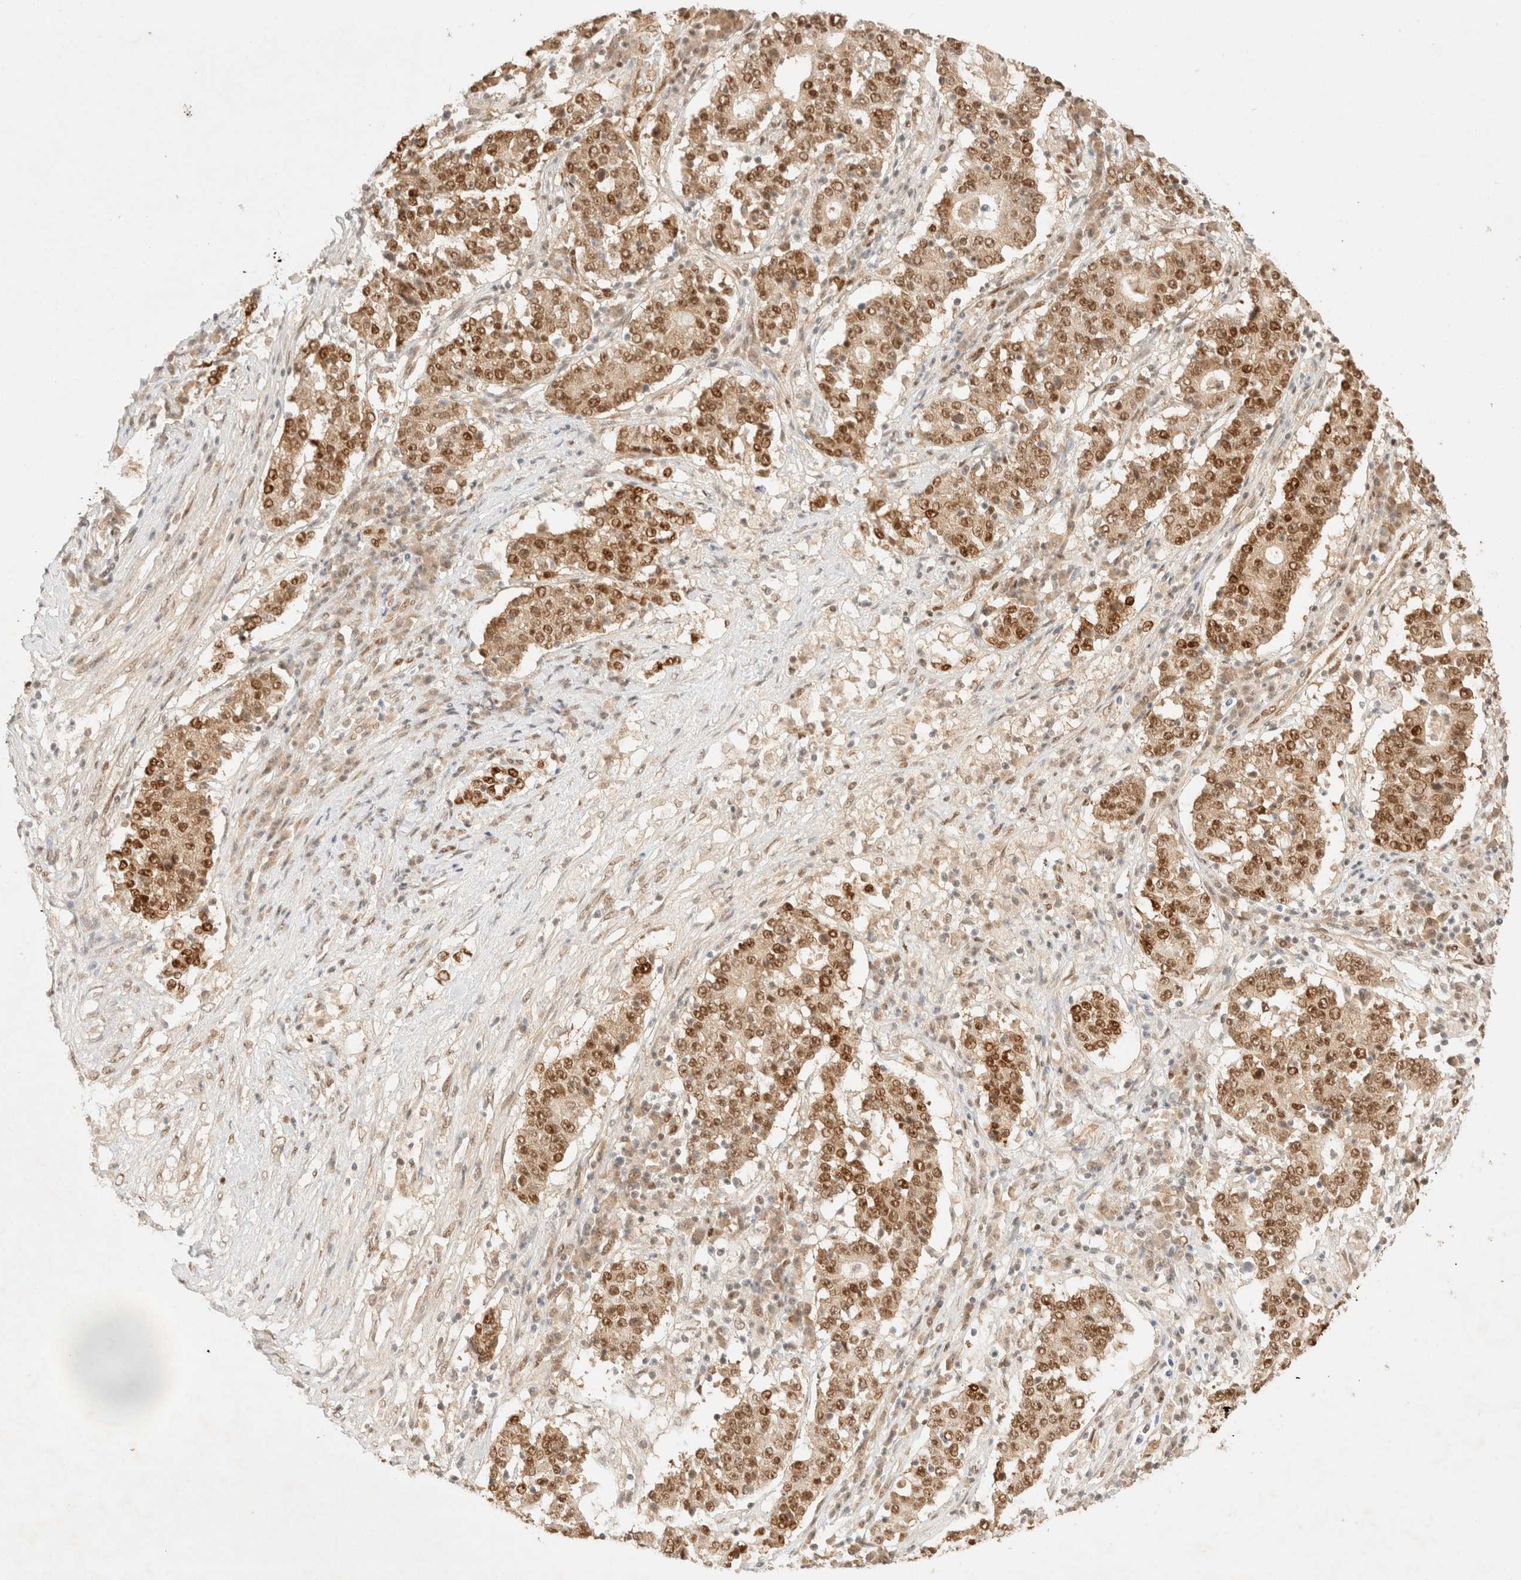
{"staining": {"intensity": "strong", "quantity": ">75%", "location": "nuclear"}, "tissue": "stomach cancer", "cell_type": "Tumor cells", "image_type": "cancer", "snomed": [{"axis": "morphology", "description": "Adenocarcinoma, NOS"}, {"axis": "topography", "description": "Stomach"}], "caption": "Stomach adenocarcinoma was stained to show a protein in brown. There is high levels of strong nuclear staining in about >75% of tumor cells.", "gene": "ZNF768", "patient": {"sex": "male", "age": 59}}